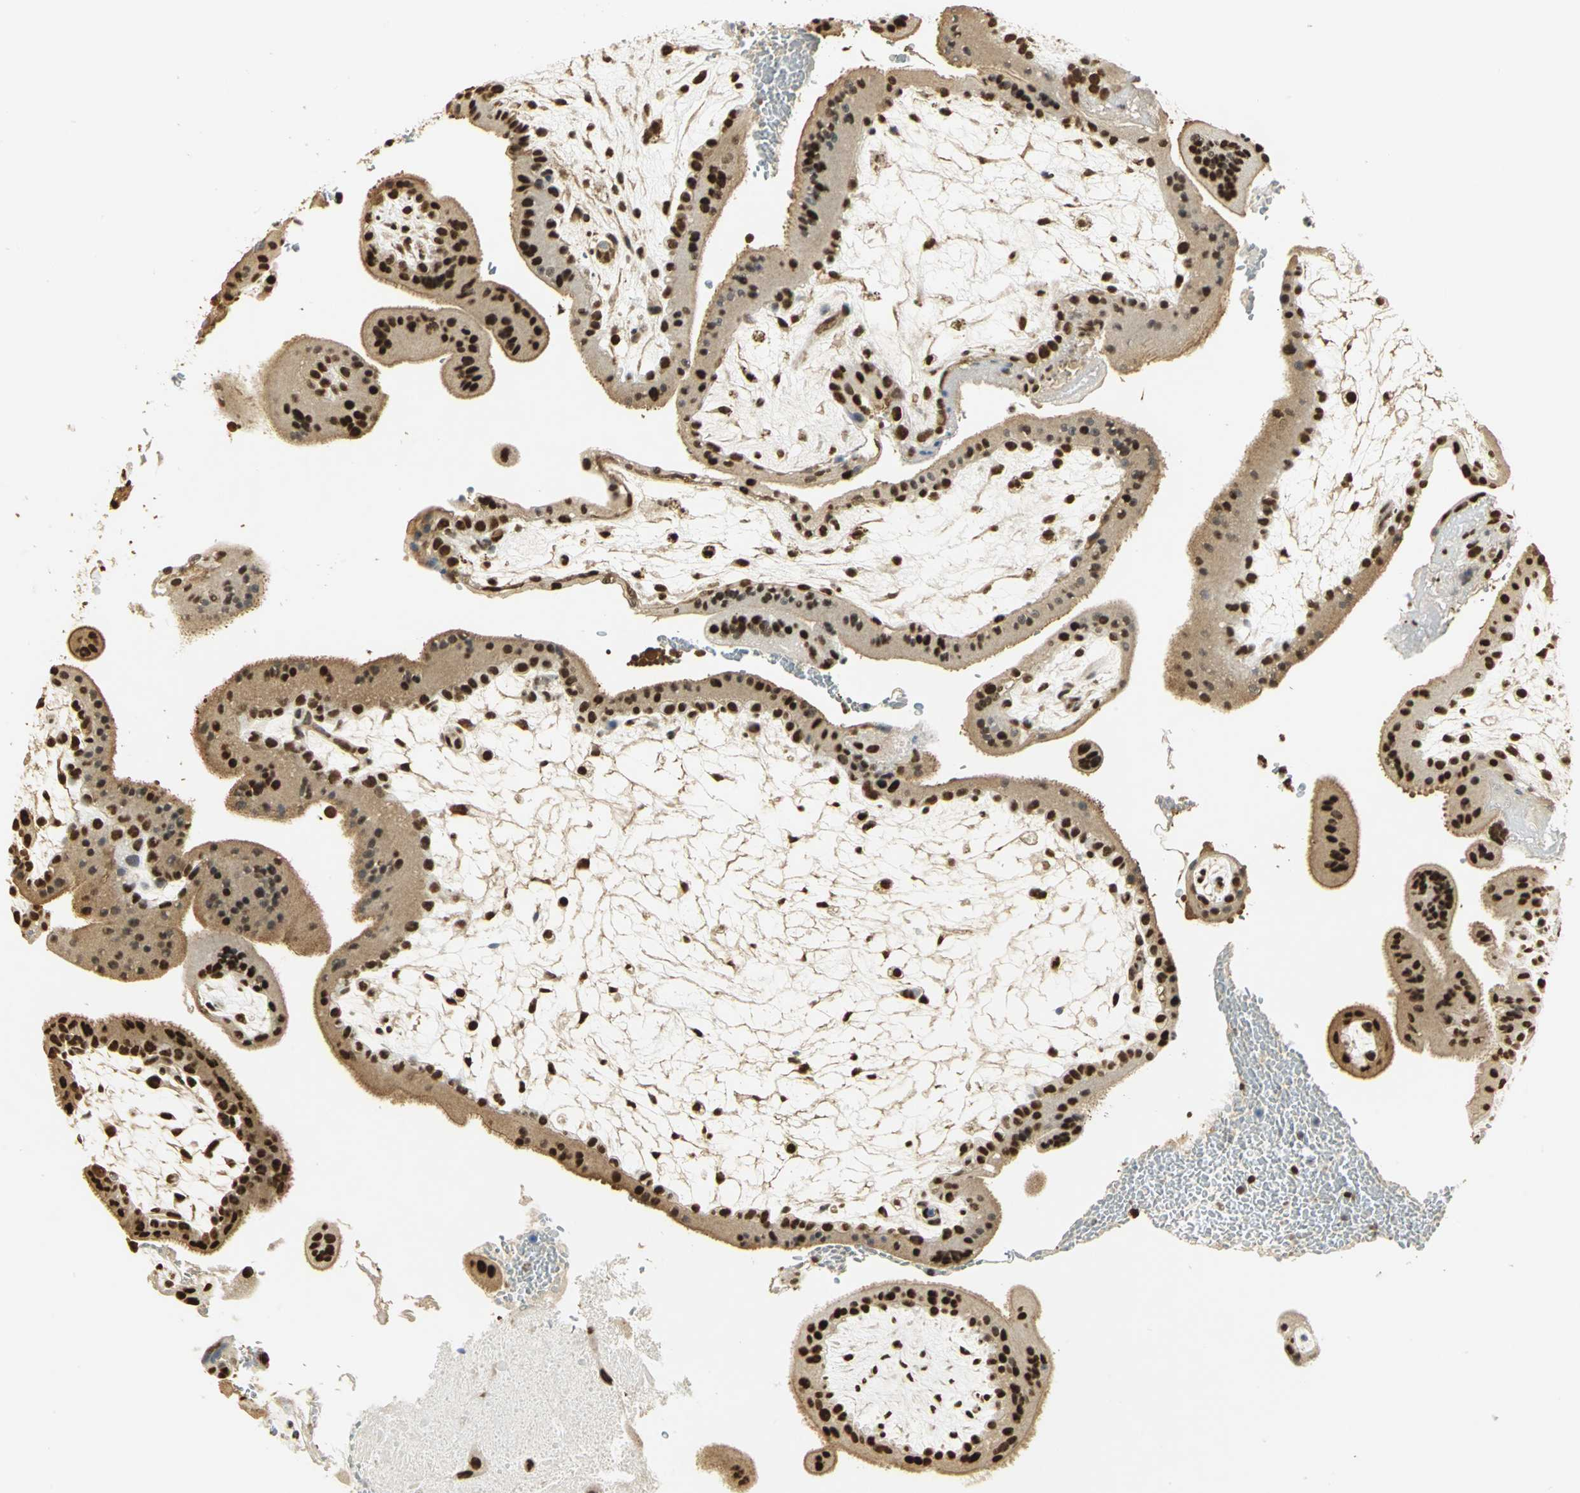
{"staining": {"intensity": "strong", "quantity": ">75%", "location": "nuclear"}, "tissue": "placenta", "cell_type": "Decidual cells", "image_type": "normal", "snomed": [{"axis": "morphology", "description": "Normal tissue, NOS"}, {"axis": "topography", "description": "Placenta"}], "caption": "The image shows staining of unremarkable placenta, revealing strong nuclear protein expression (brown color) within decidual cells.", "gene": "SET", "patient": {"sex": "female", "age": 35}}